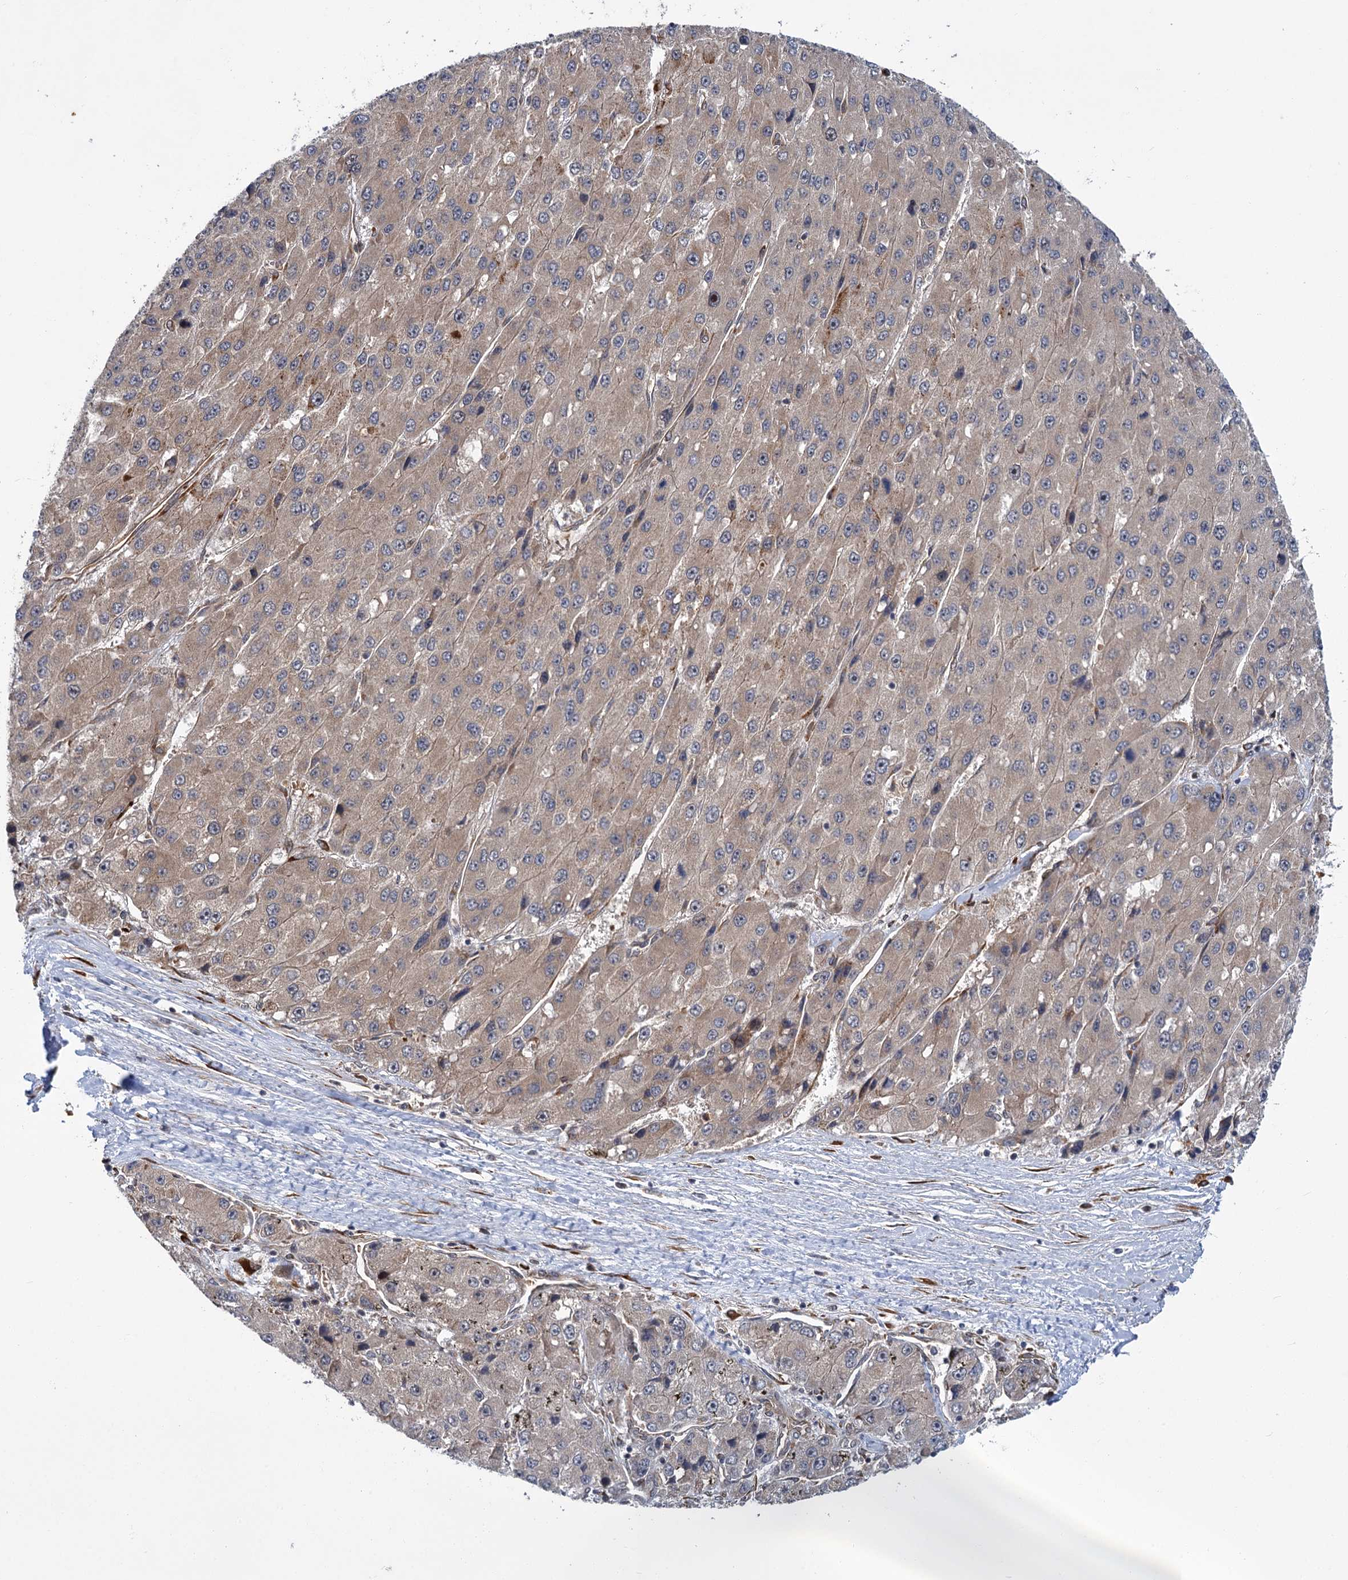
{"staining": {"intensity": "moderate", "quantity": "<25%", "location": "cytoplasmic/membranous"}, "tissue": "liver cancer", "cell_type": "Tumor cells", "image_type": "cancer", "snomed": [{"axis": "morphology", "description": "Carcinoma, Hepatocellular, NOS"}, {"axis": "topography", "description": "Liver"}], "caption": "Protein staining of hepatocellular carcinoma (liver) tissue exhibits moderate cytoplasmic/membranous positivity in approximately <25% of tumor cells. Using DAB (brown) and hematoxylin (blue) stains, captured at high magnification using brightfield microscopy.", "gene": "APBA2", "patient": {"sex": "female", "age": 73}}